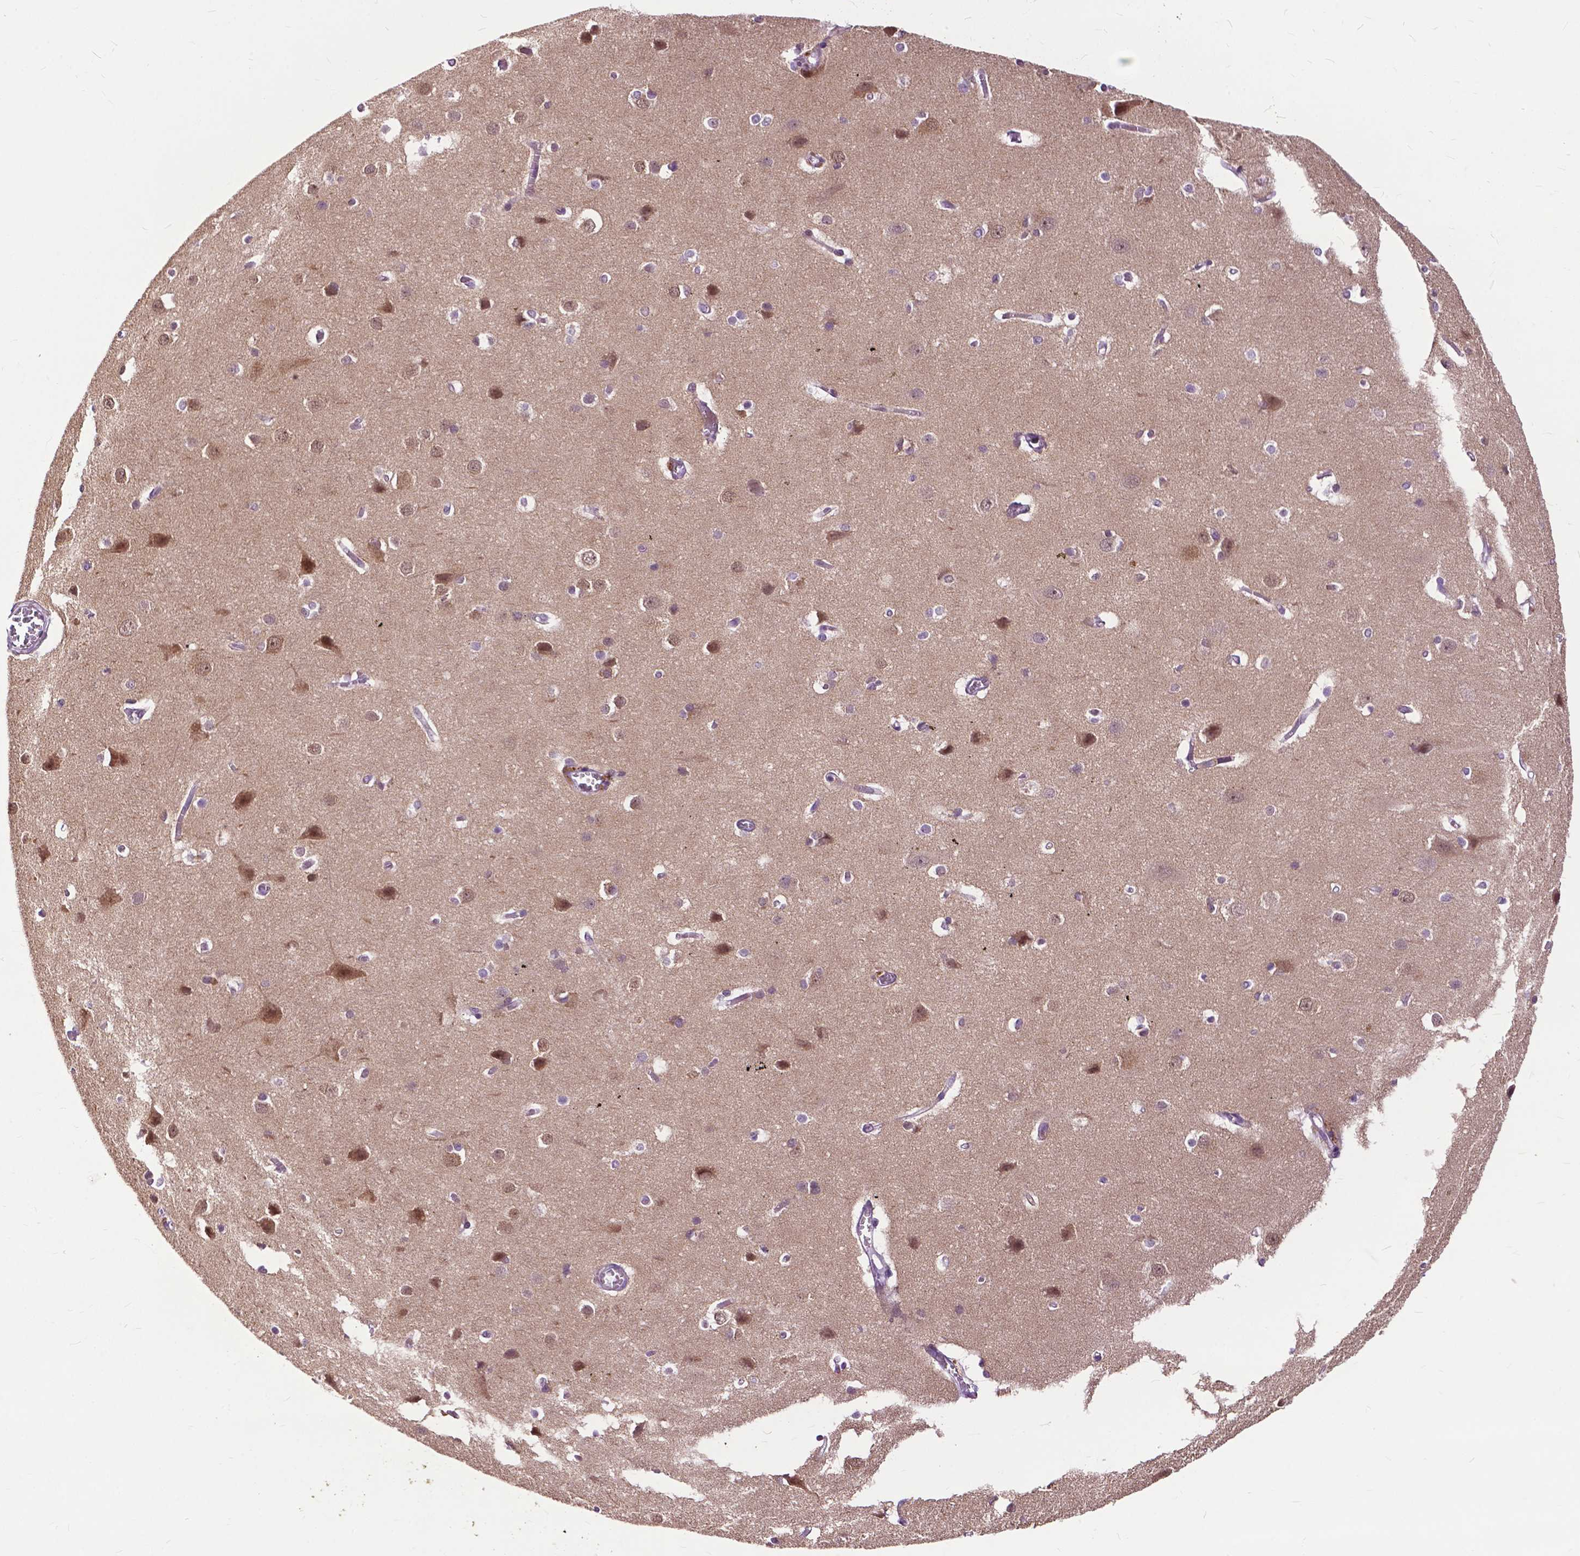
{"staining": {"intensity": "weak", "quantity": "<25%", "location": "cytoplasmic/membranous"}, "tissue": "cerebral cortex", "cell_type": "Endothelial cells", "image_type": "normal", "snomed": [{"axis": "morphology", "description": "Normal tissue, NOS"}, {"axis": "topography", "description": "Cerebral cortex"}], "caption": "Cerebral cortex was stained to show a protein in brown. There is no significant expression in endothelial cells. (Stains: DAB (3,3'-diaminobenzidine) immunohistochemistry with hematoxylin counter stain, Microscopy: brightfield microscopy at high magnification).", "gene": "TTC9B", "patient": {"sex": "male", "age": 37}}